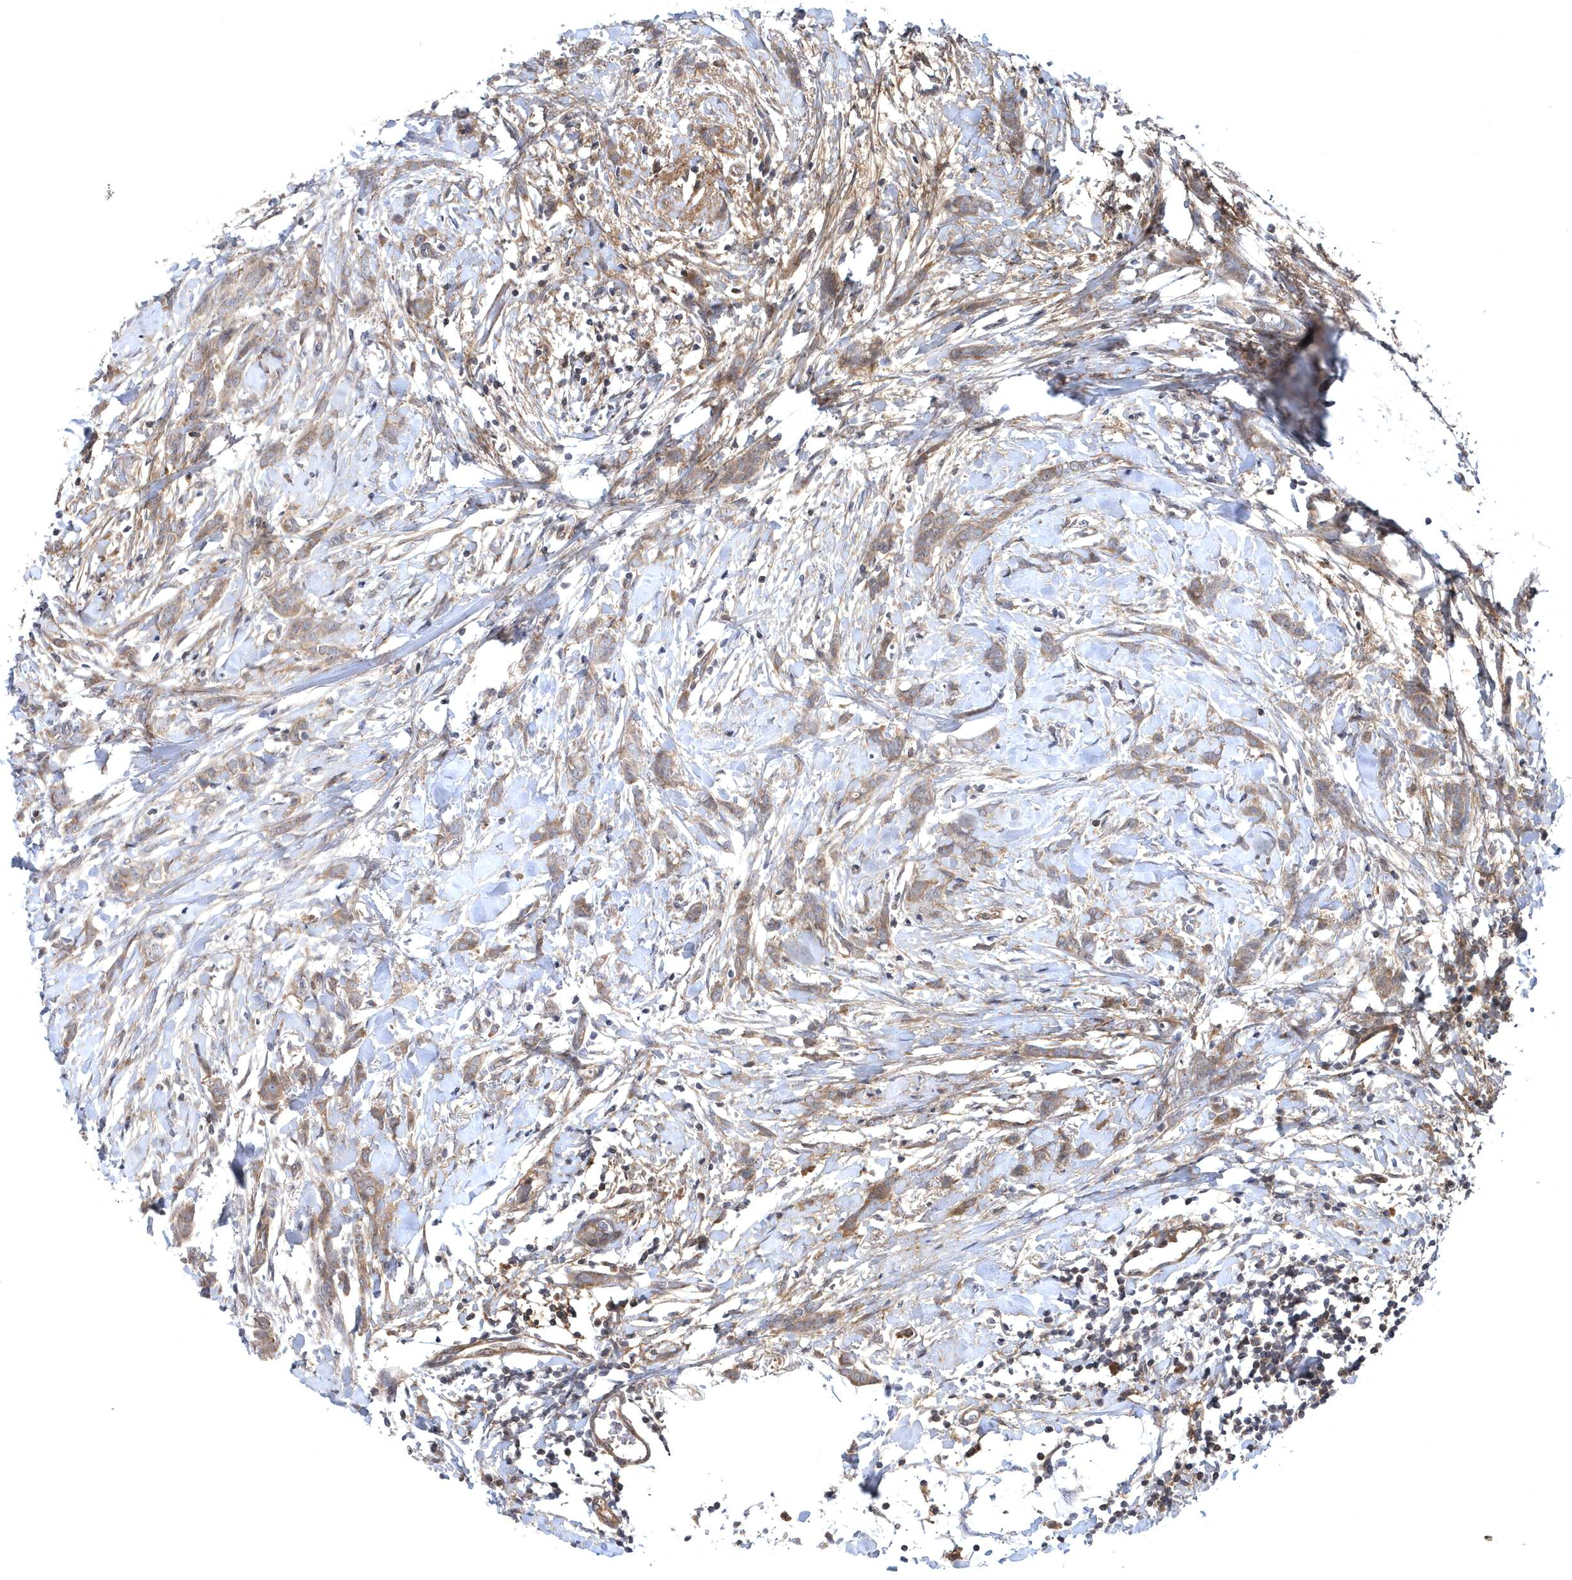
{"staining": {"intensity": "weak", "quantity": ">75%", "location": "cytoplasmic/membranous"}, "tissue": "breast cancer", "cell_type": "Tumor cells", "image_type": "cancer", "snomed": [{"axis": "morphology", "description": "Lobular carcinoma, in situ"}, {"axis": "morphology", "description": "Lobular carcinoma"}, {"axis": "topography", "description": "Breast"}], "caption": "A micrograph showing weak cytoplasmic/membranous expression in about >75% of tumor cells in breast lobular carcinoma, as visualized by brown immunohistochemical staining.", "gene": "HMGCS1", "patient": {"sex": "female", "age": 41}}